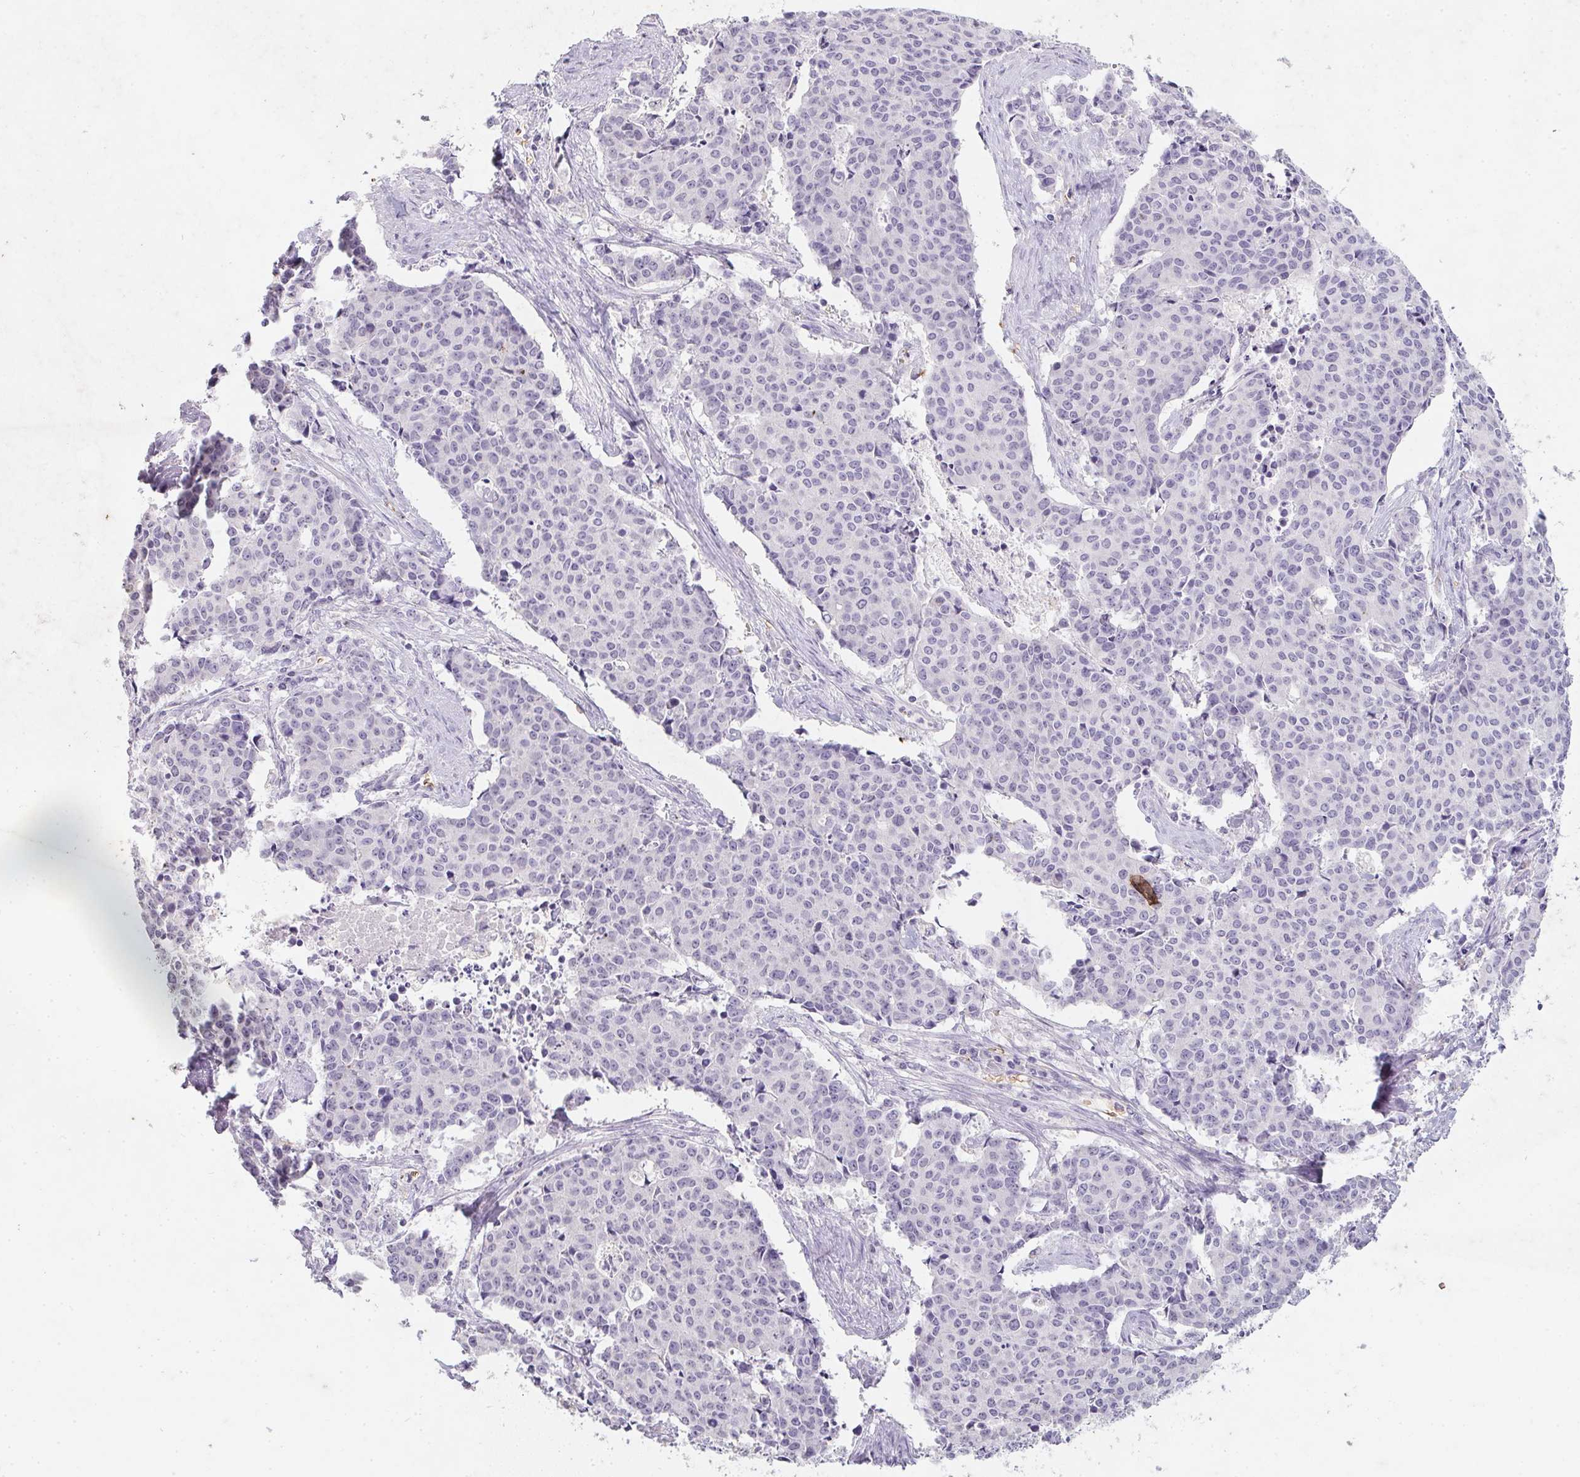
{"staining": {"intensity": "negative", "quantity": "none", "location": "none"}, "tissue": "cervical cancer", "cell_type": "Tumor cells", "image_type": "cancer", "snomed": [{"axis": "morphology", "description": "Squamous cell carcinoma, NOS"}, {"axis": "topography", "description": "Cervix"}], "caption": "This is a histopathology image of immunohistochemistry staining of cervical cancer (squamous cell carcinoma), which shows no staining in tumor cells.", "gene": "DCD", "patient": {"sex": "female", "age": 28}}